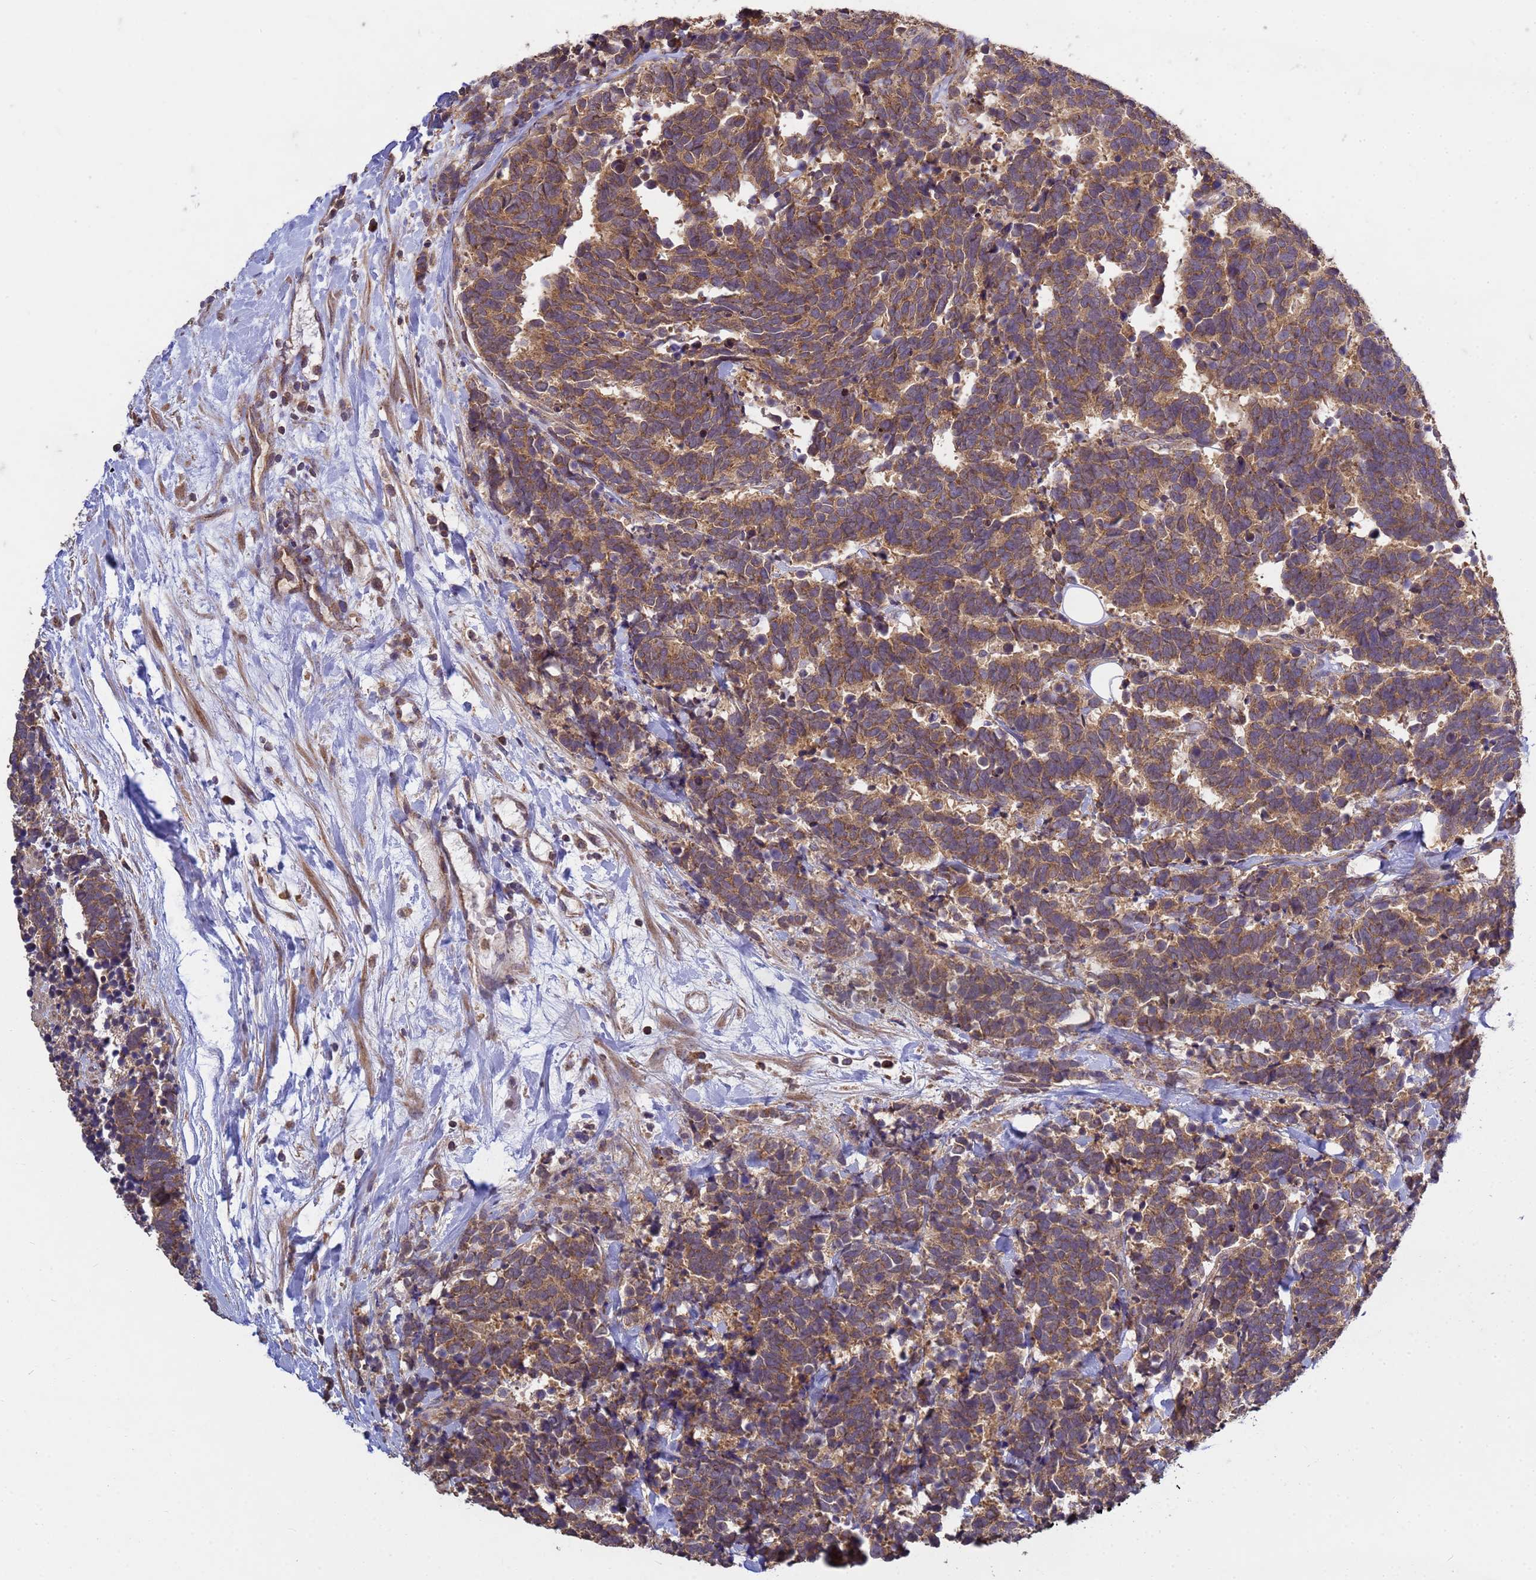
{"staining": {"intensity": "moderate", "quantity": ">75%", "location": "cytoplasmic/membranous"}, "tissue": "carcinoid", "cell_type": "Tumor cells", "image_type": "cancer", "snomed": [{"axis": "morphology", "description": "Carcinoma, NOS"}, {"axis": "morphology", "description": "Carcinoid, malignant, NOS"}, {"axis": "topography", "description": "Prostate"}], "caption": "Brown immunohistochemical staining in human carcinoid displays moderate cytoplasmic/membranous positivity in approximately >75% of tumor cells.", "gene": "P2RX7", "patient": {"sex": "male", "age": 57}}